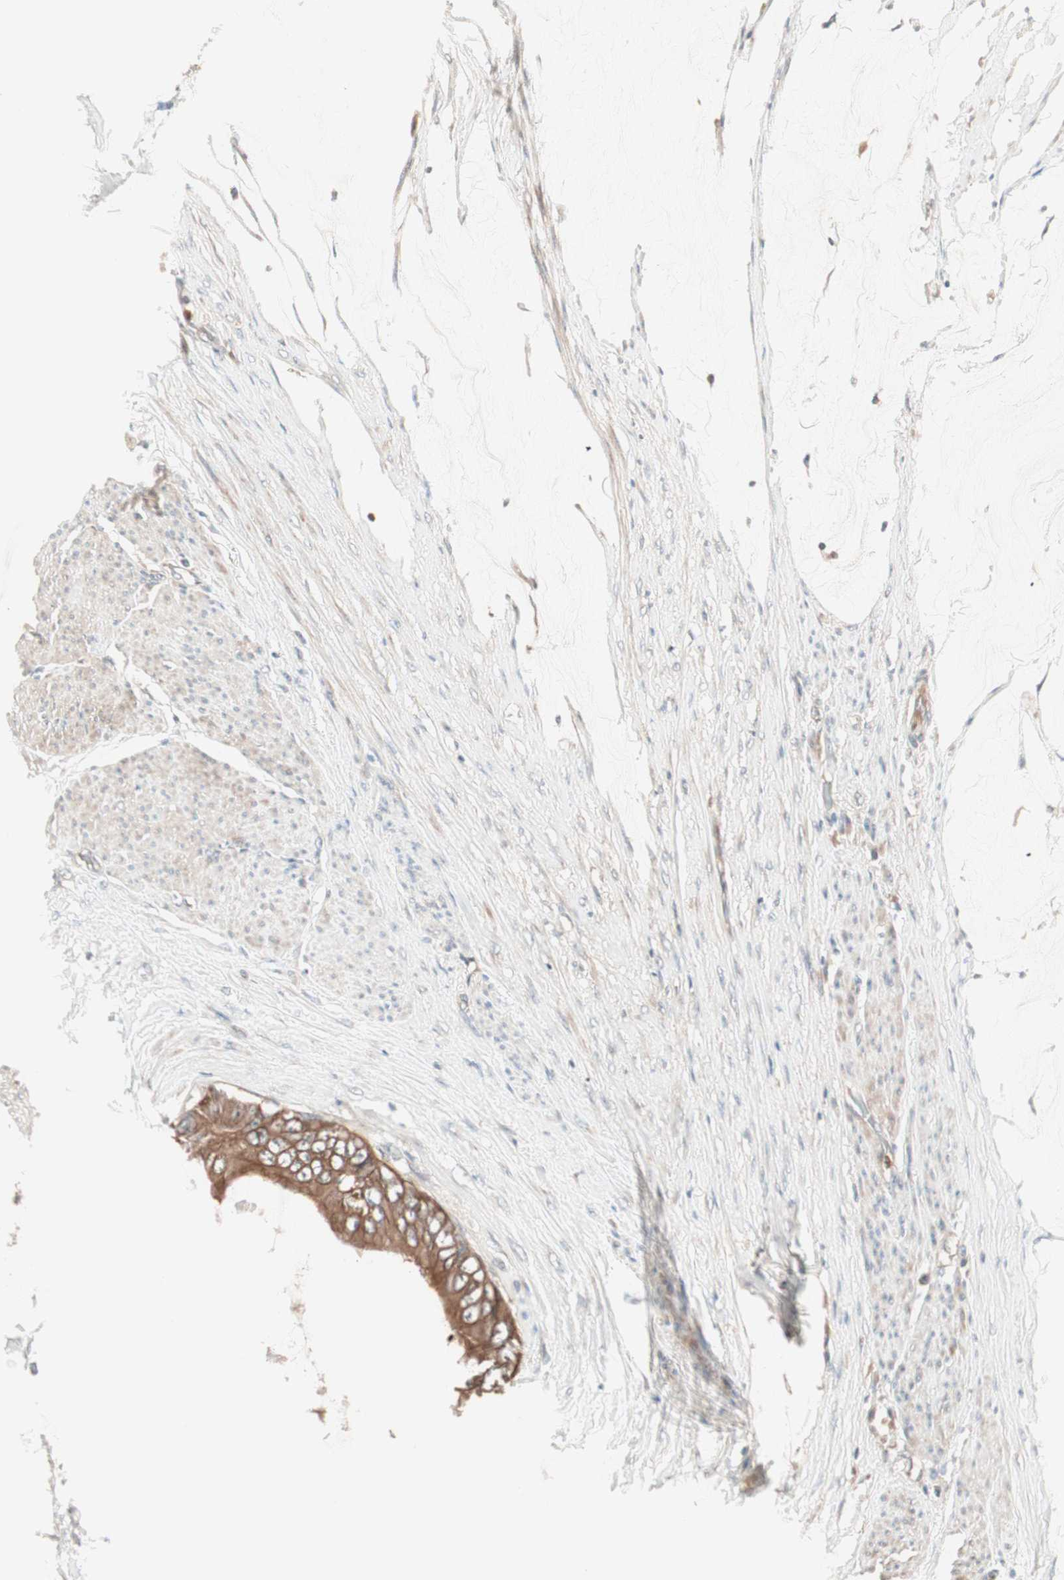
{"staining": {"intensity": "strong", "quantity": ">75%", "location": "cytoplasmic/membranous"}, "tissue": "colorectal cancer", "cell_type": "Tumor cells", "image_type": "cancer", "snomed": [{"axis": "morphology", "description": "Normal tissue, NOS"}, {"axis": "morphology", "description": "Adenocarcinoma, NOS"}, {"axis": "topography", "description": "Rectum"}, {"axis": "topography", "description": "Peripheral nerve tissue"}], "caption": "Immunohistochemical staining of human colorectal cancer demonstrates strong cytoplasmic/membranous protein staining in approximately >75% of tumor cells.", "gene": "TSG101", "patient": {"sex": "female", "age": 77}}